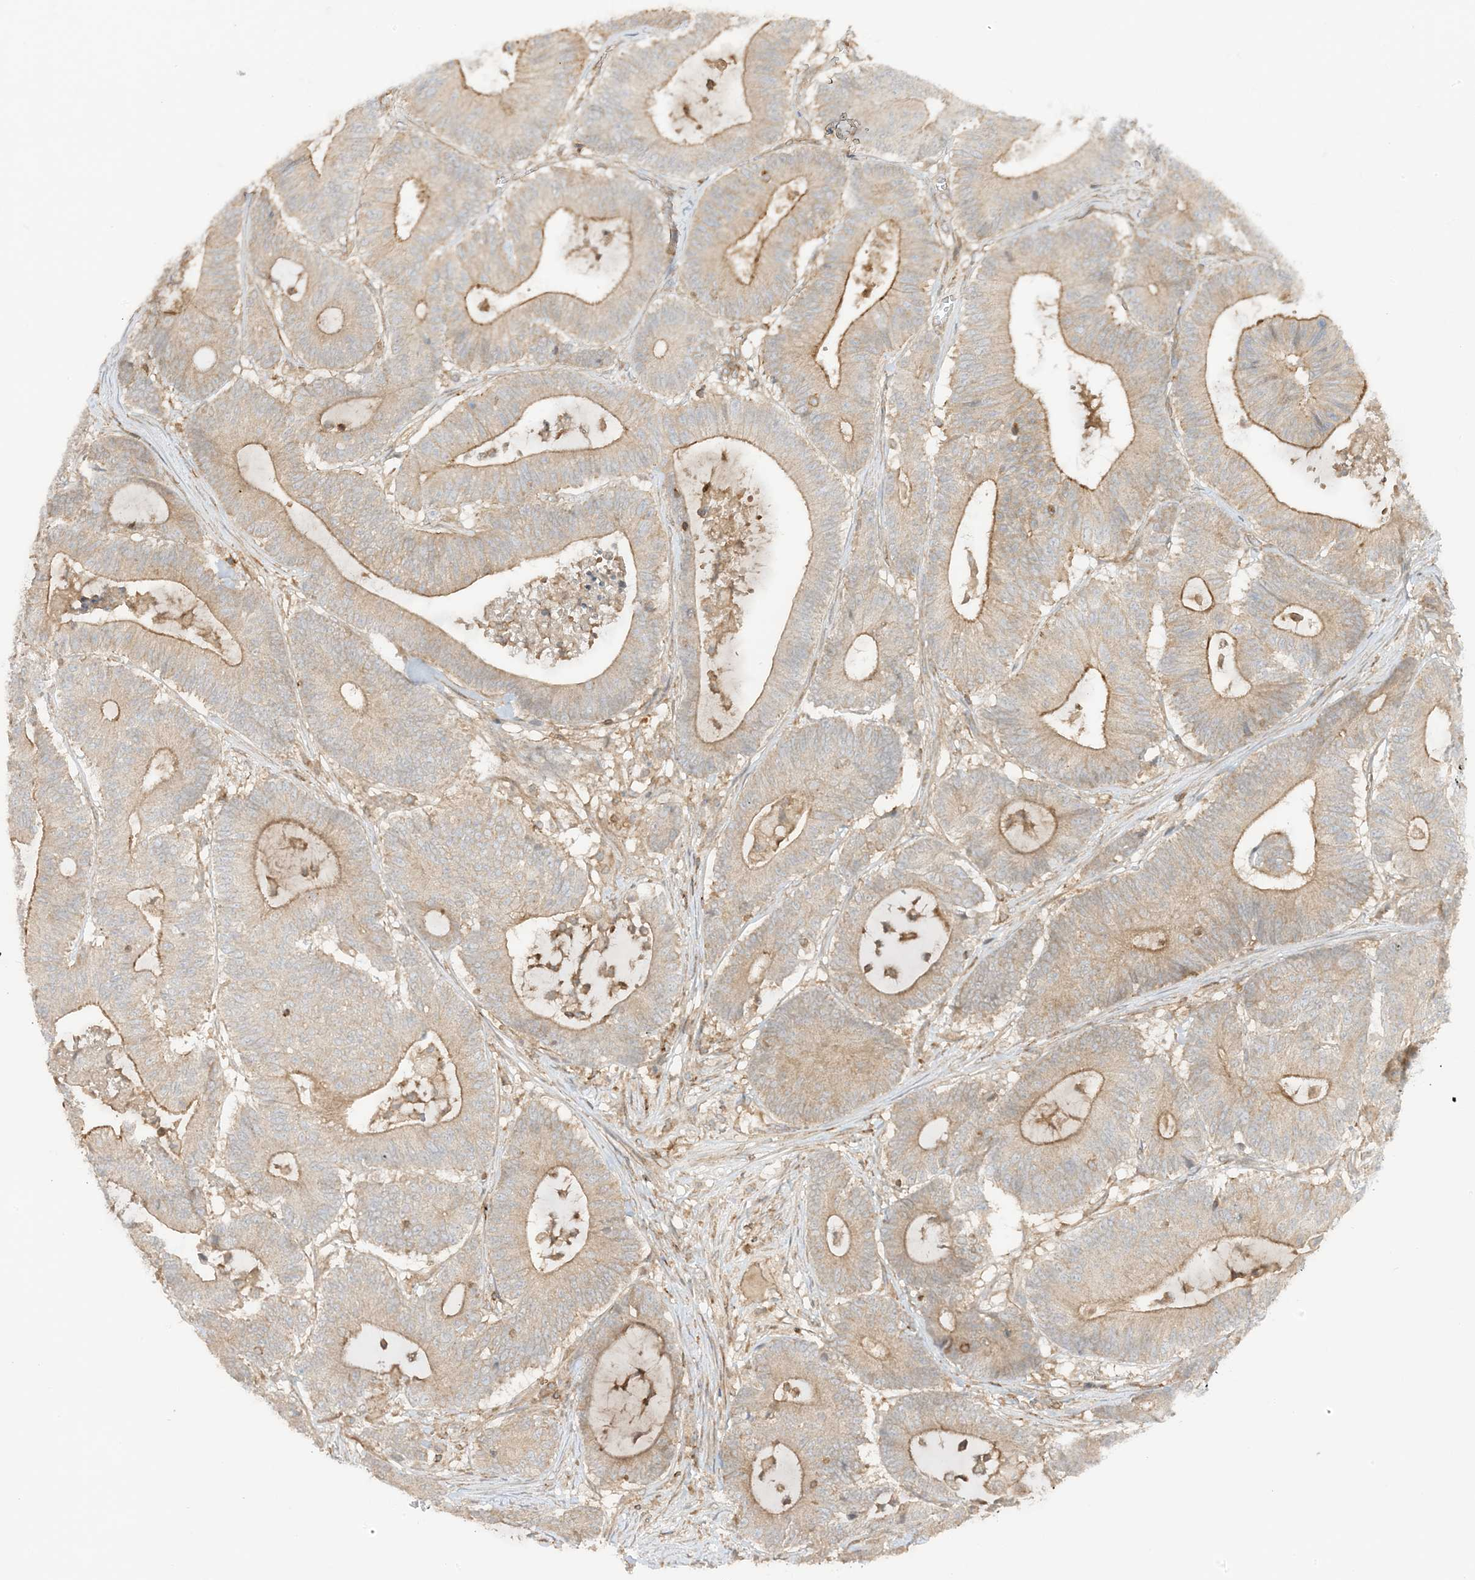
{"staining": {"intensity": "moderate", "quantity": "25%-75%", "location": "cytoplasmic/membranous"}, "tissue": "colorectal cancer", "cell_type": "Tumor cells", "image_type": "cancer", "snomed": [{"axis": "morphology", "description": "Adenocarcinoma, NOS"}, {"axis": "topography", "description": "Colon"}], "caption": "Colorectal adenocarcinoma stained with a protein marker demonstrates moderate staining in tumor cells.", "gene": "SLC25A12", "patient": {"sex": "female", "age": 84}}